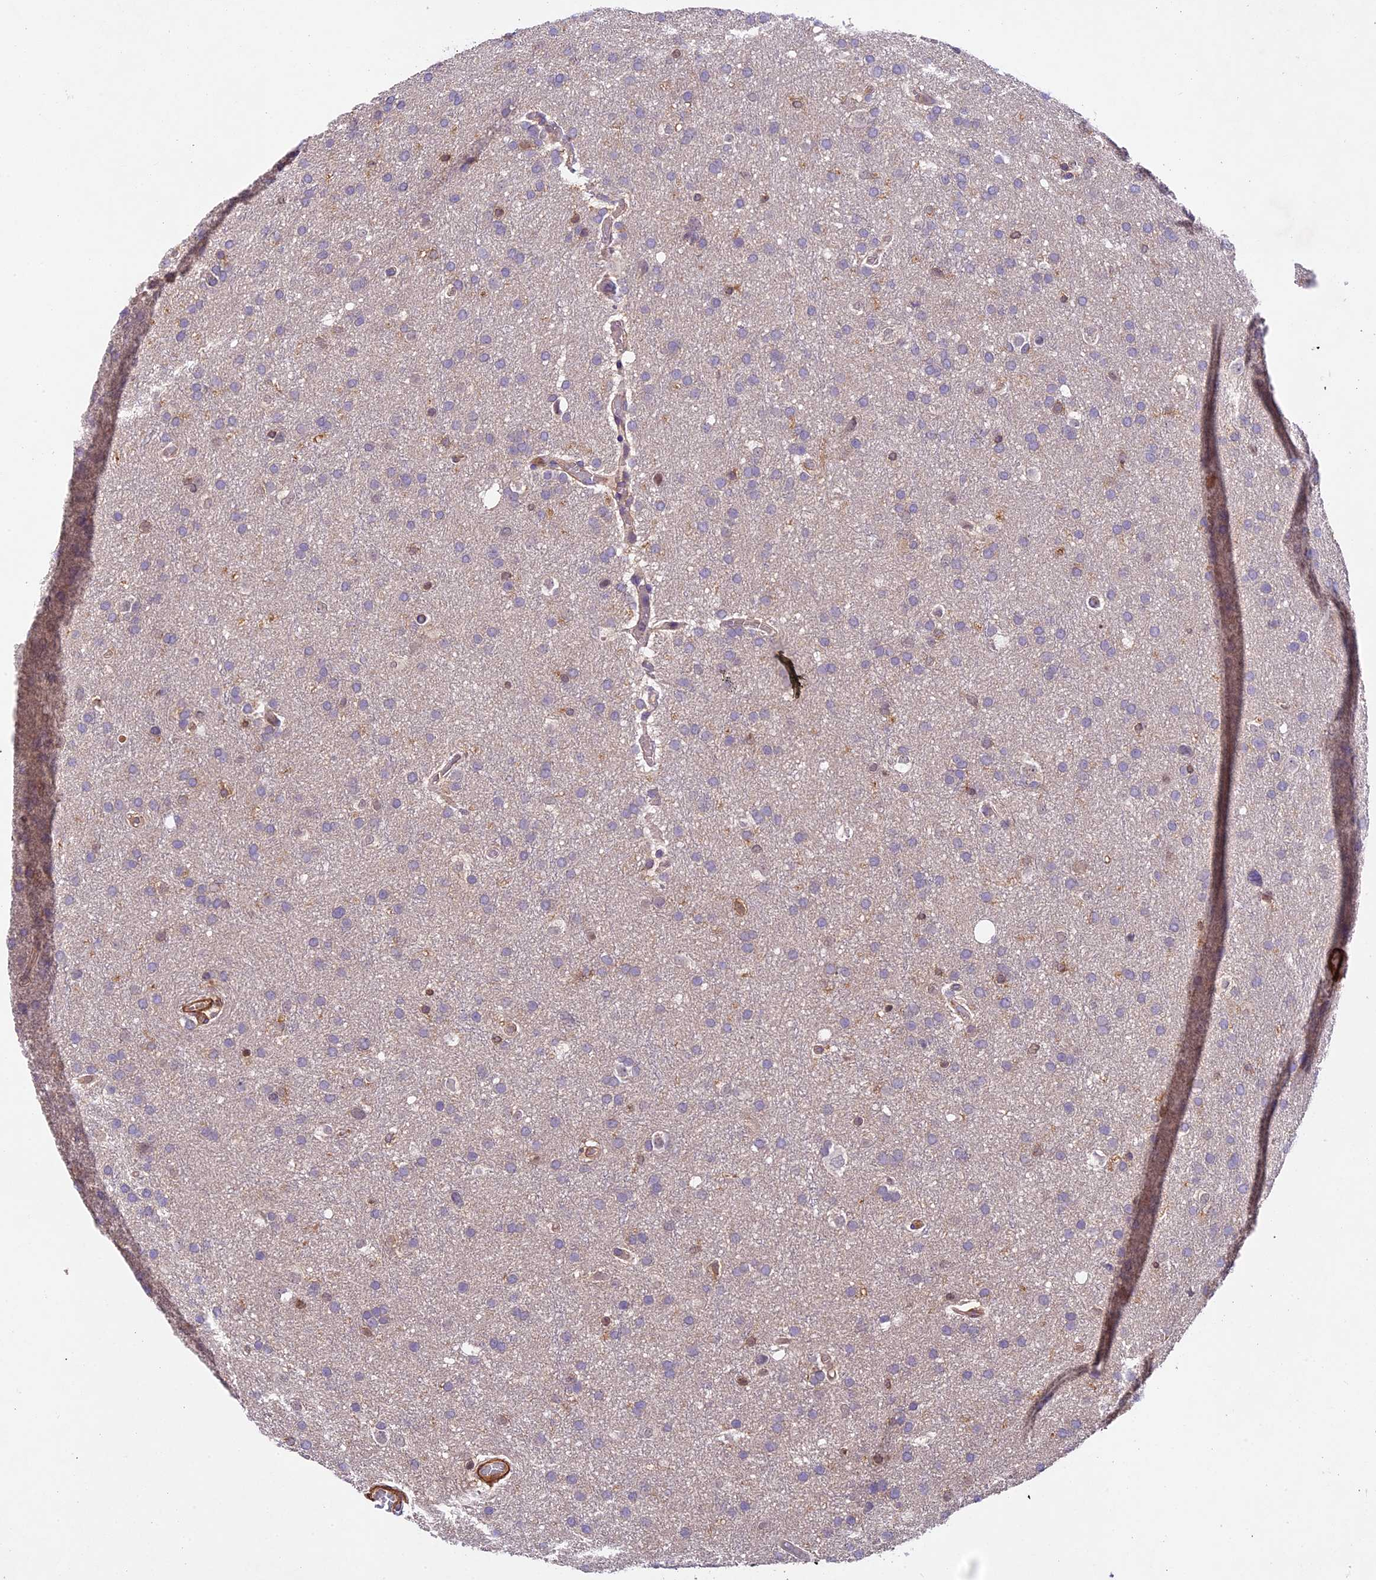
{"staining": {"intensity": "negative", "quantity": "none", "location": "none"}, "tissue": "glioma", "cell_type": "Tumor cells", "image_type": "cancer", "snomed": [{"axis": "morphology", "description": "Glioma, malignant, High grade"}, {"axis": "topography", "description": "Cerebral cortex"}], "caption": "This is an immunohistochemistry (IHC) histopathology image of malignant glioma (high-grade). There is no staining in tumor cells.", "gene": "TBC1D1", "patient": {"sex": "female", "age": 36}}